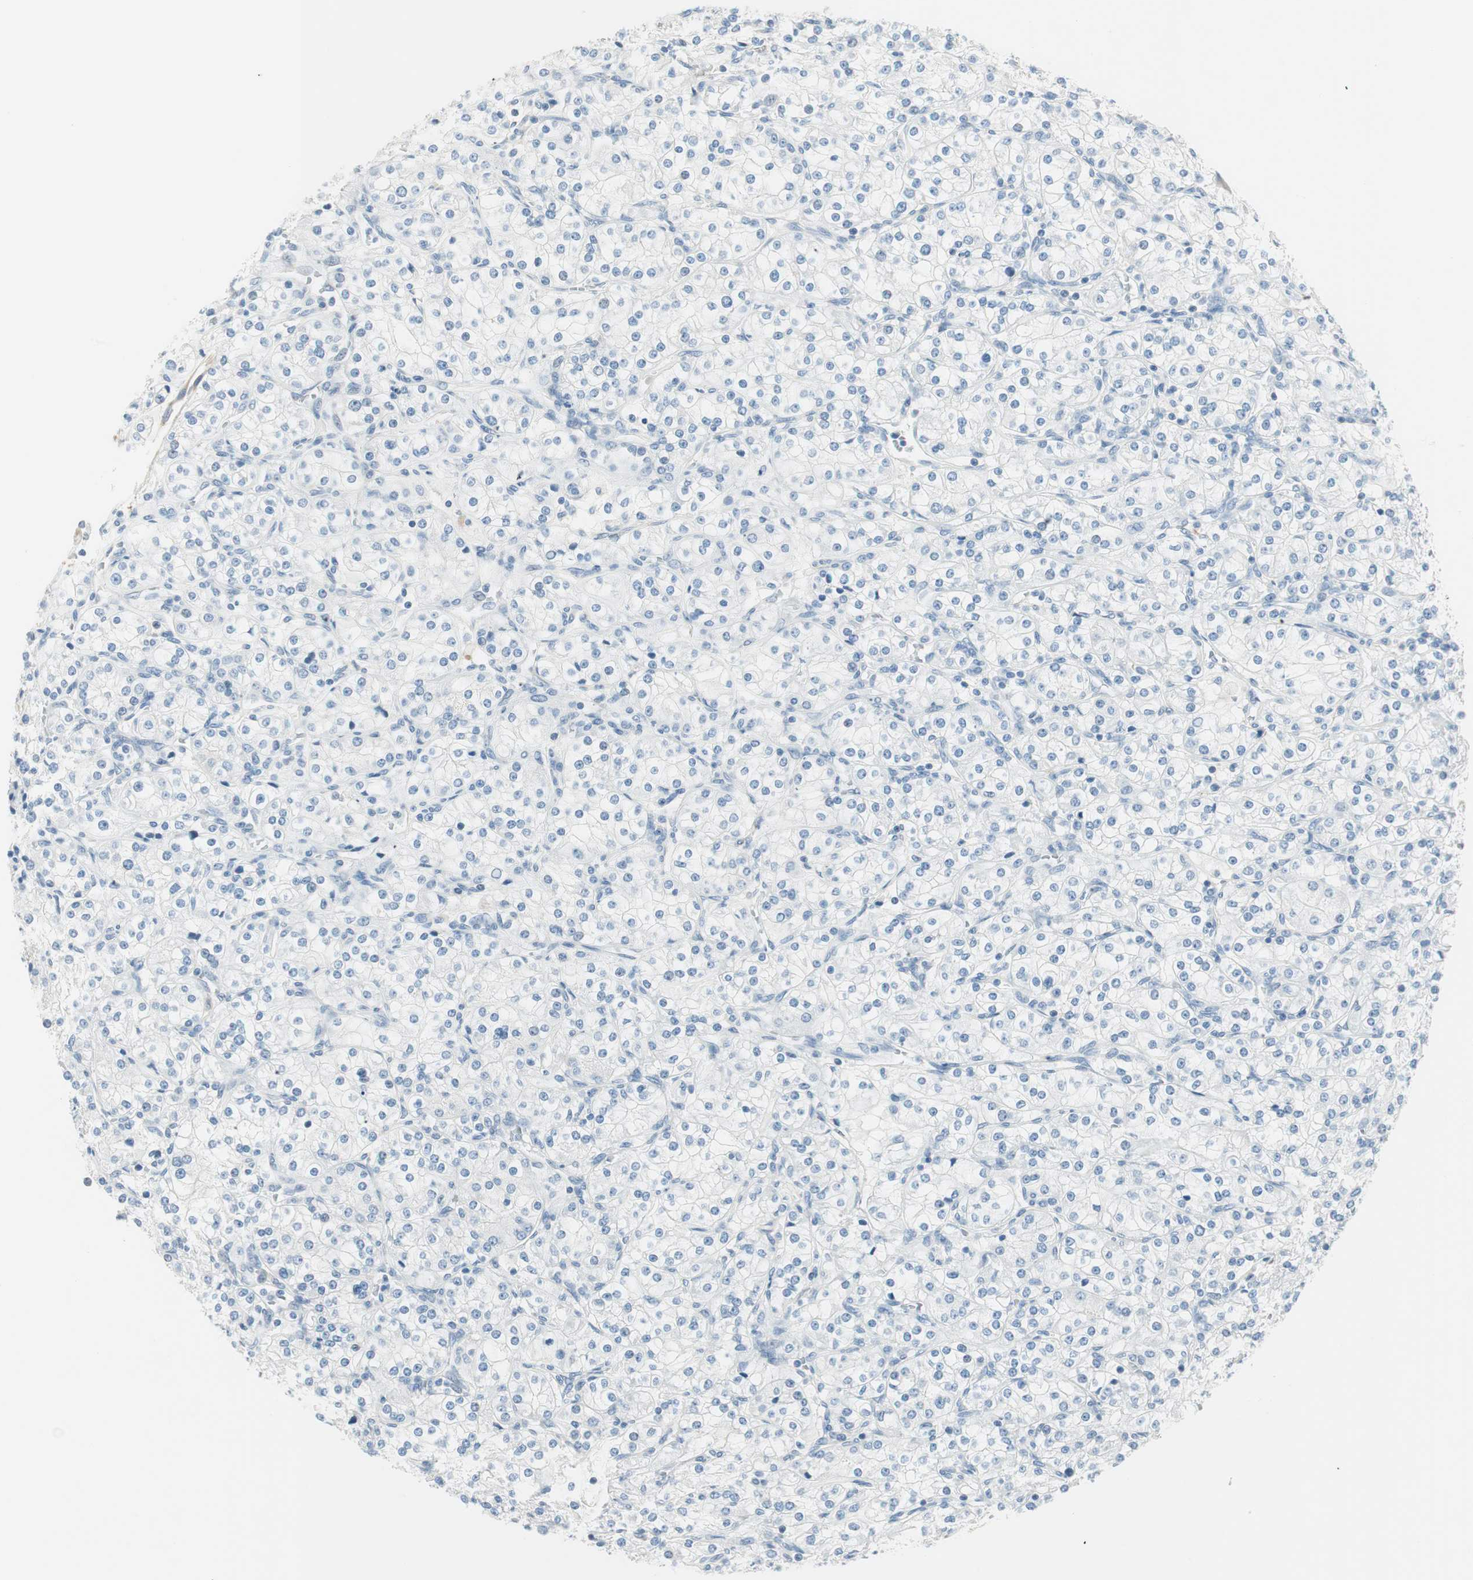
{"staining": {"intensity": "negative", "quantity": "none", "location": "none"}, "tissue": "renal cancer", "cell_type": "Tumor cells", "image_type": "cancer", "snomed": [{"axis": "morphology", "description": "Adenocarcinoma, NOS"}, {"axis": "topography", "description": "Kidney"}], "caption": "Tumor cells show no significant protein positivity in renal cancer. (DAB immunohistochemistry with hematoxylin counter stain).", "gene": "GNAO1", "patient": {"sex": "male", "age": 77}}